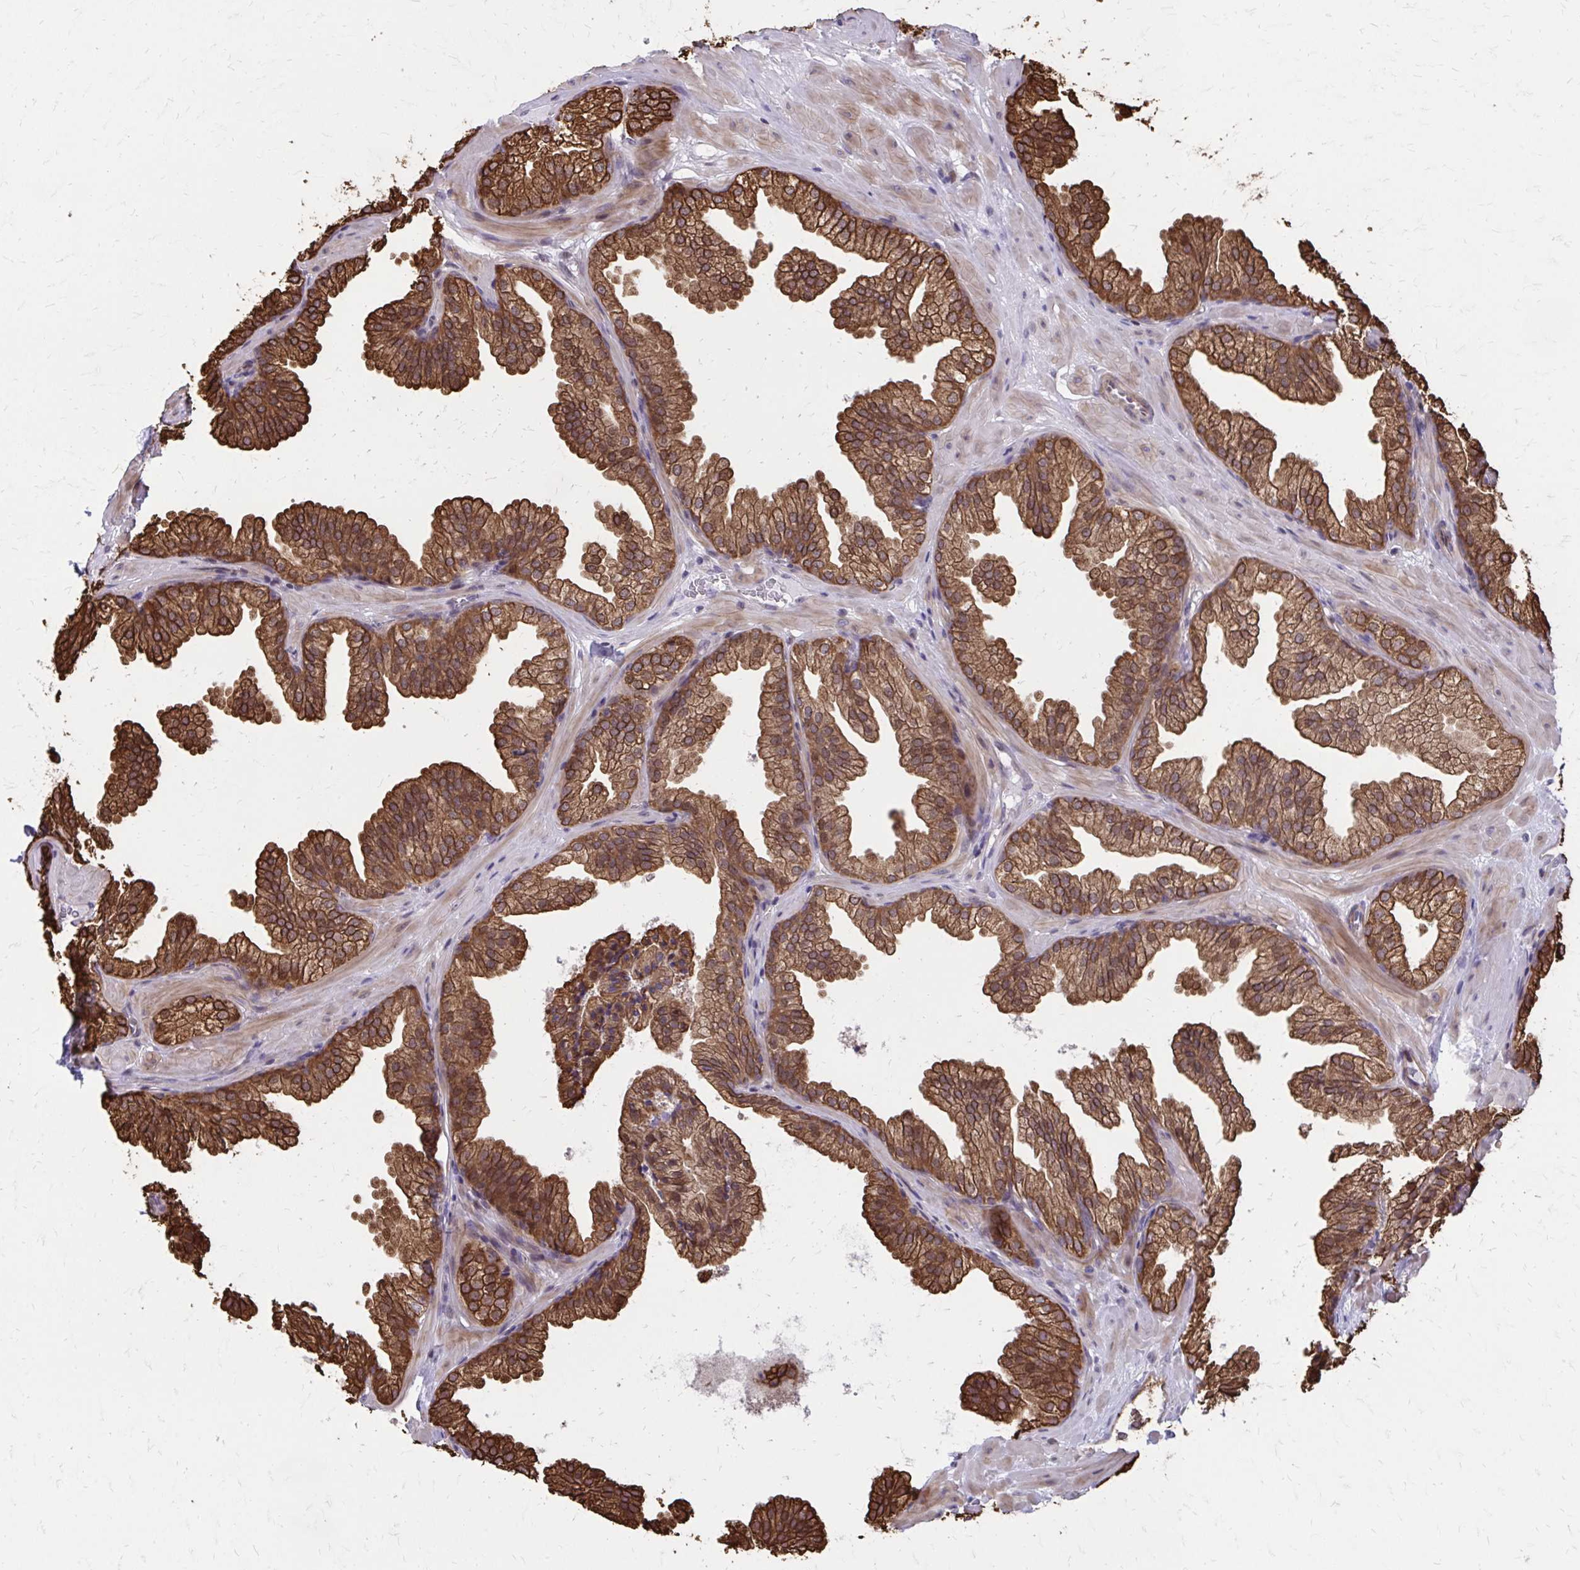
{"staining": {"intensity": "strong", "quantity": ">75%", "location": "cytoplasmic/membranous,nuclear"}, "tissue": "prostate", "cell_type": "Glandular cells", "image_type": "normal", "snomed": [{"axis": "morphology", "description": "Normal tissue, NOS"}, {"axis": "topography", "description": "Prostate"}], "caption": "A photomicrograph of human prostate stained for a protein reveals strong cytoplasmic/membranous,nuclear brown staining in glandular cells. (DAB (3,3'-diaminobenzidine) = brown stain, brightfield microscopy at high magnification).", "gene": "ANKRD30B", "patient": {"sex": "male", "age": 37}}